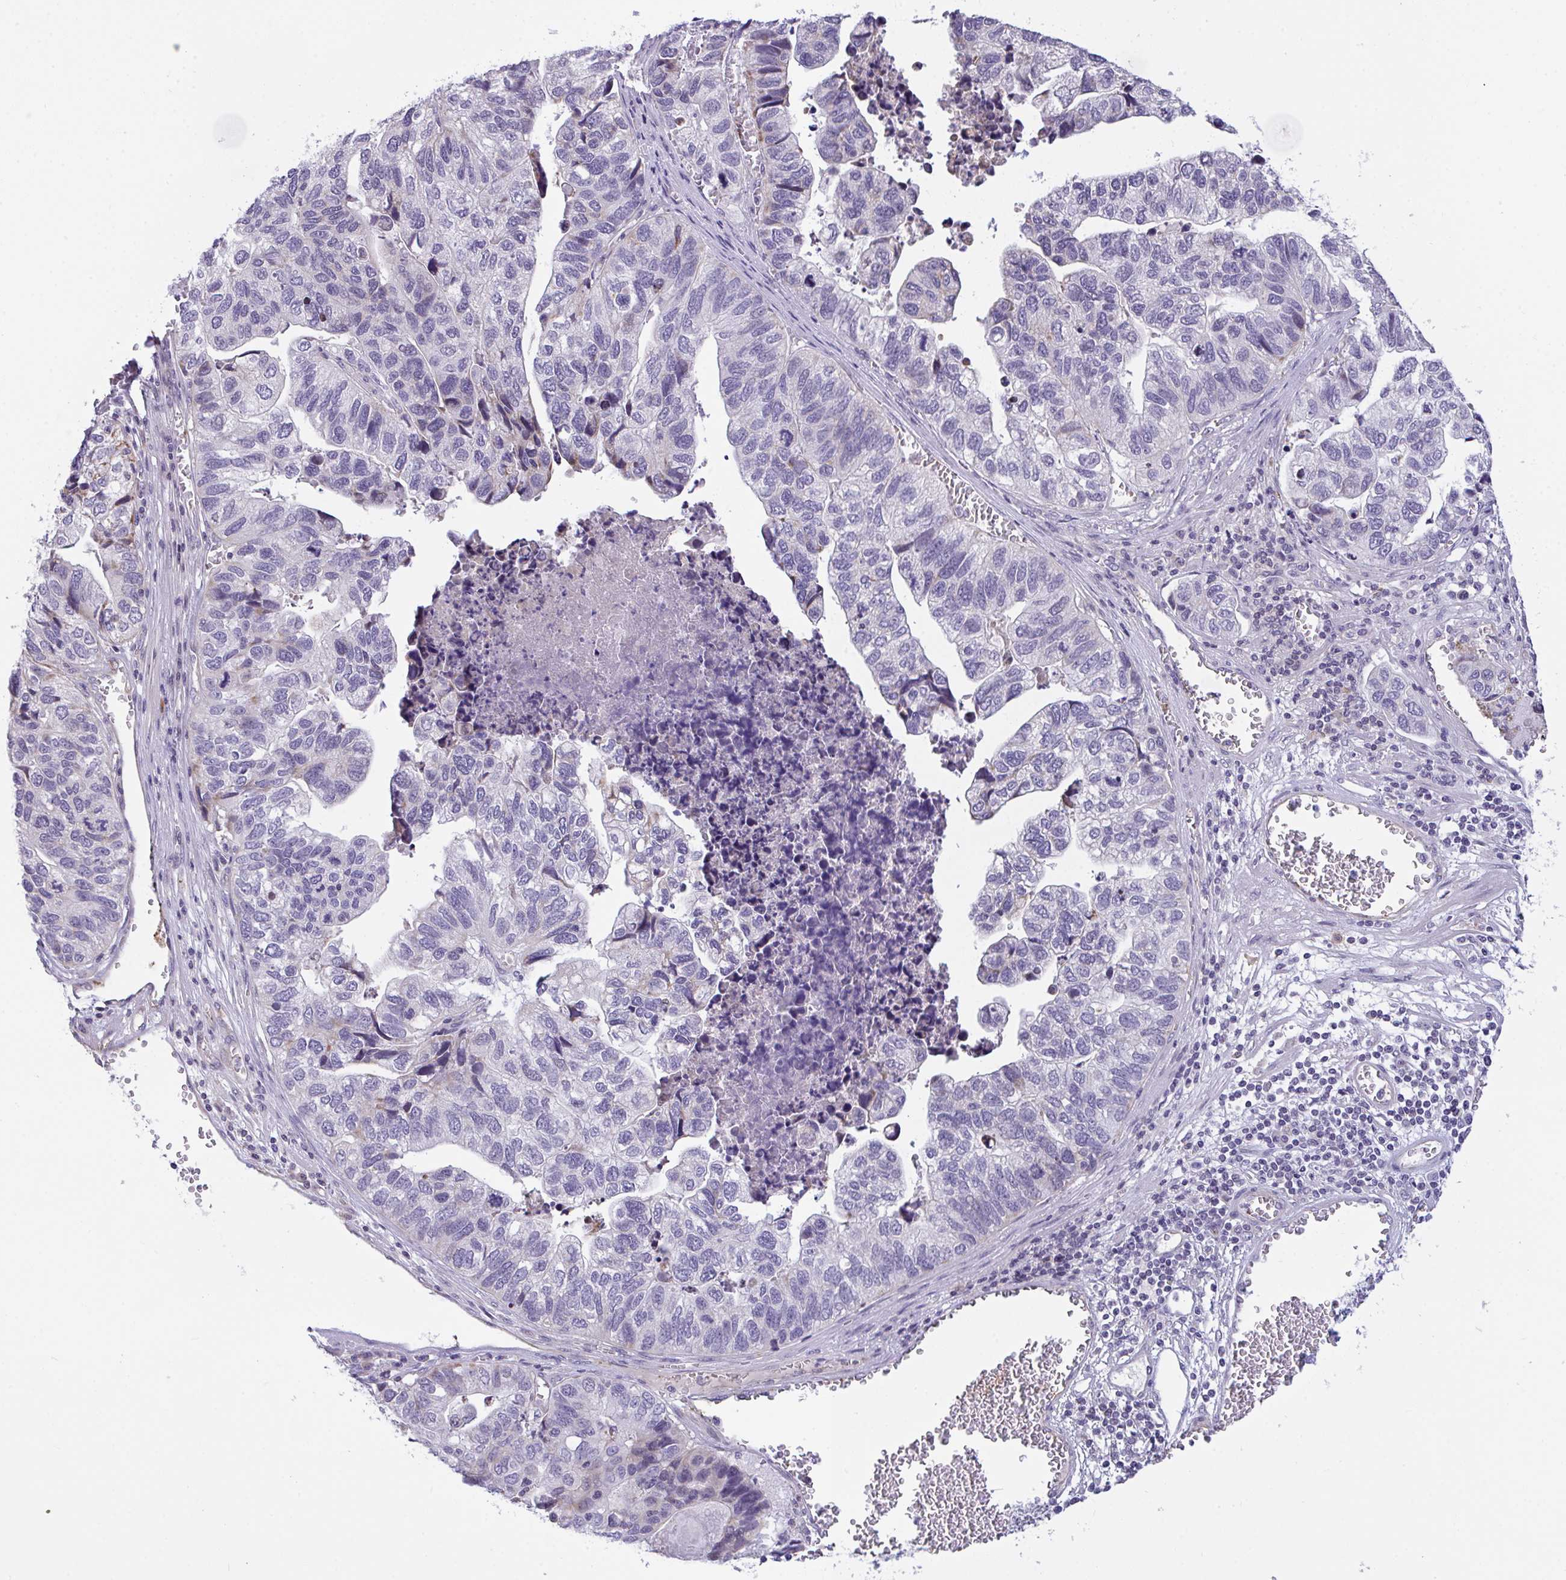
{"staining": {"intensity": "negative", "quantity": "none", "location": "none"}, "tissue": "stomach cancer", "cell_type": "Tumor cells", "image_type": "cancer", "snomed": [{"axis": "morphology", "description": "Adenocarcinoma, NOS"}, {"axis": "topography", "description": "Stomach, upper"}], "caption": "A photomicrograph of stomach cancer (adenocarcinoma) stained for a protein reveals no brown staining in tumor cells.", "gene": "SEMA6B", "patient": {"sex": "female", "age": 67}}